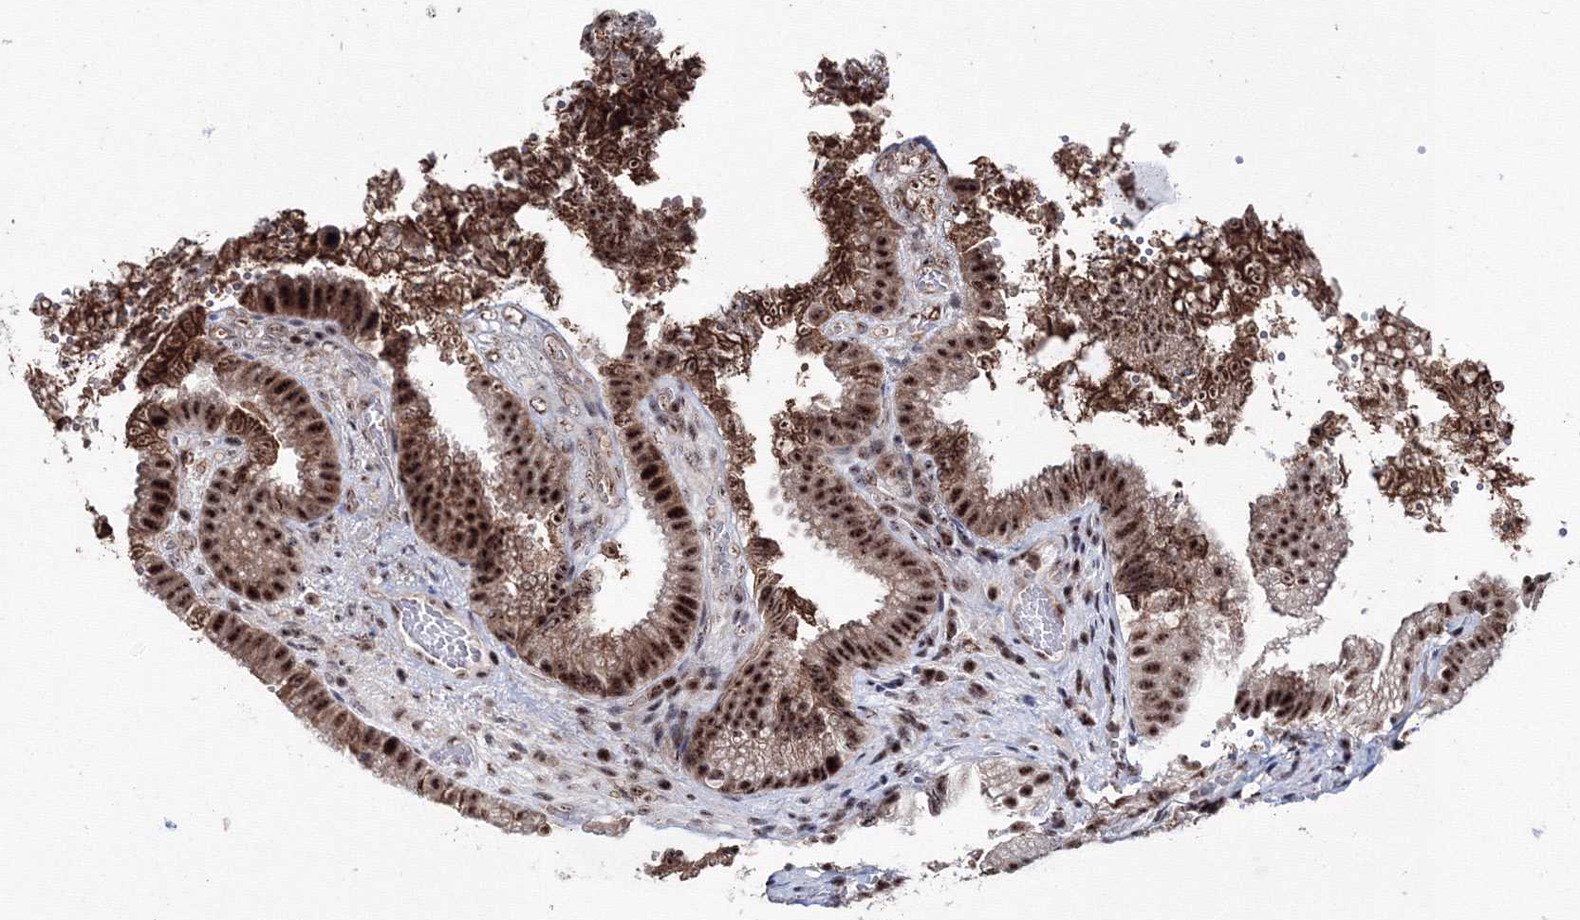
{"staining": {"intensity": "strong", "quantity": ">75%", "location": "nuclear"}, "tissue": "gallbladder", "cell_type": "Glandular cells", "image_type": "normal", "snomed": [{"axis": "morphology", "description": "Normal tissue, NOS"}, {"axis": "topography", "description": "Gallbladder"}], "caption": "Protein positivity by immunohistochemistry displays strong nuclear positivity in about >75% of glandular cells in normal gallbladder.", "gene": "TATDN2", "patient": {"sex": "female", "age": 30}}